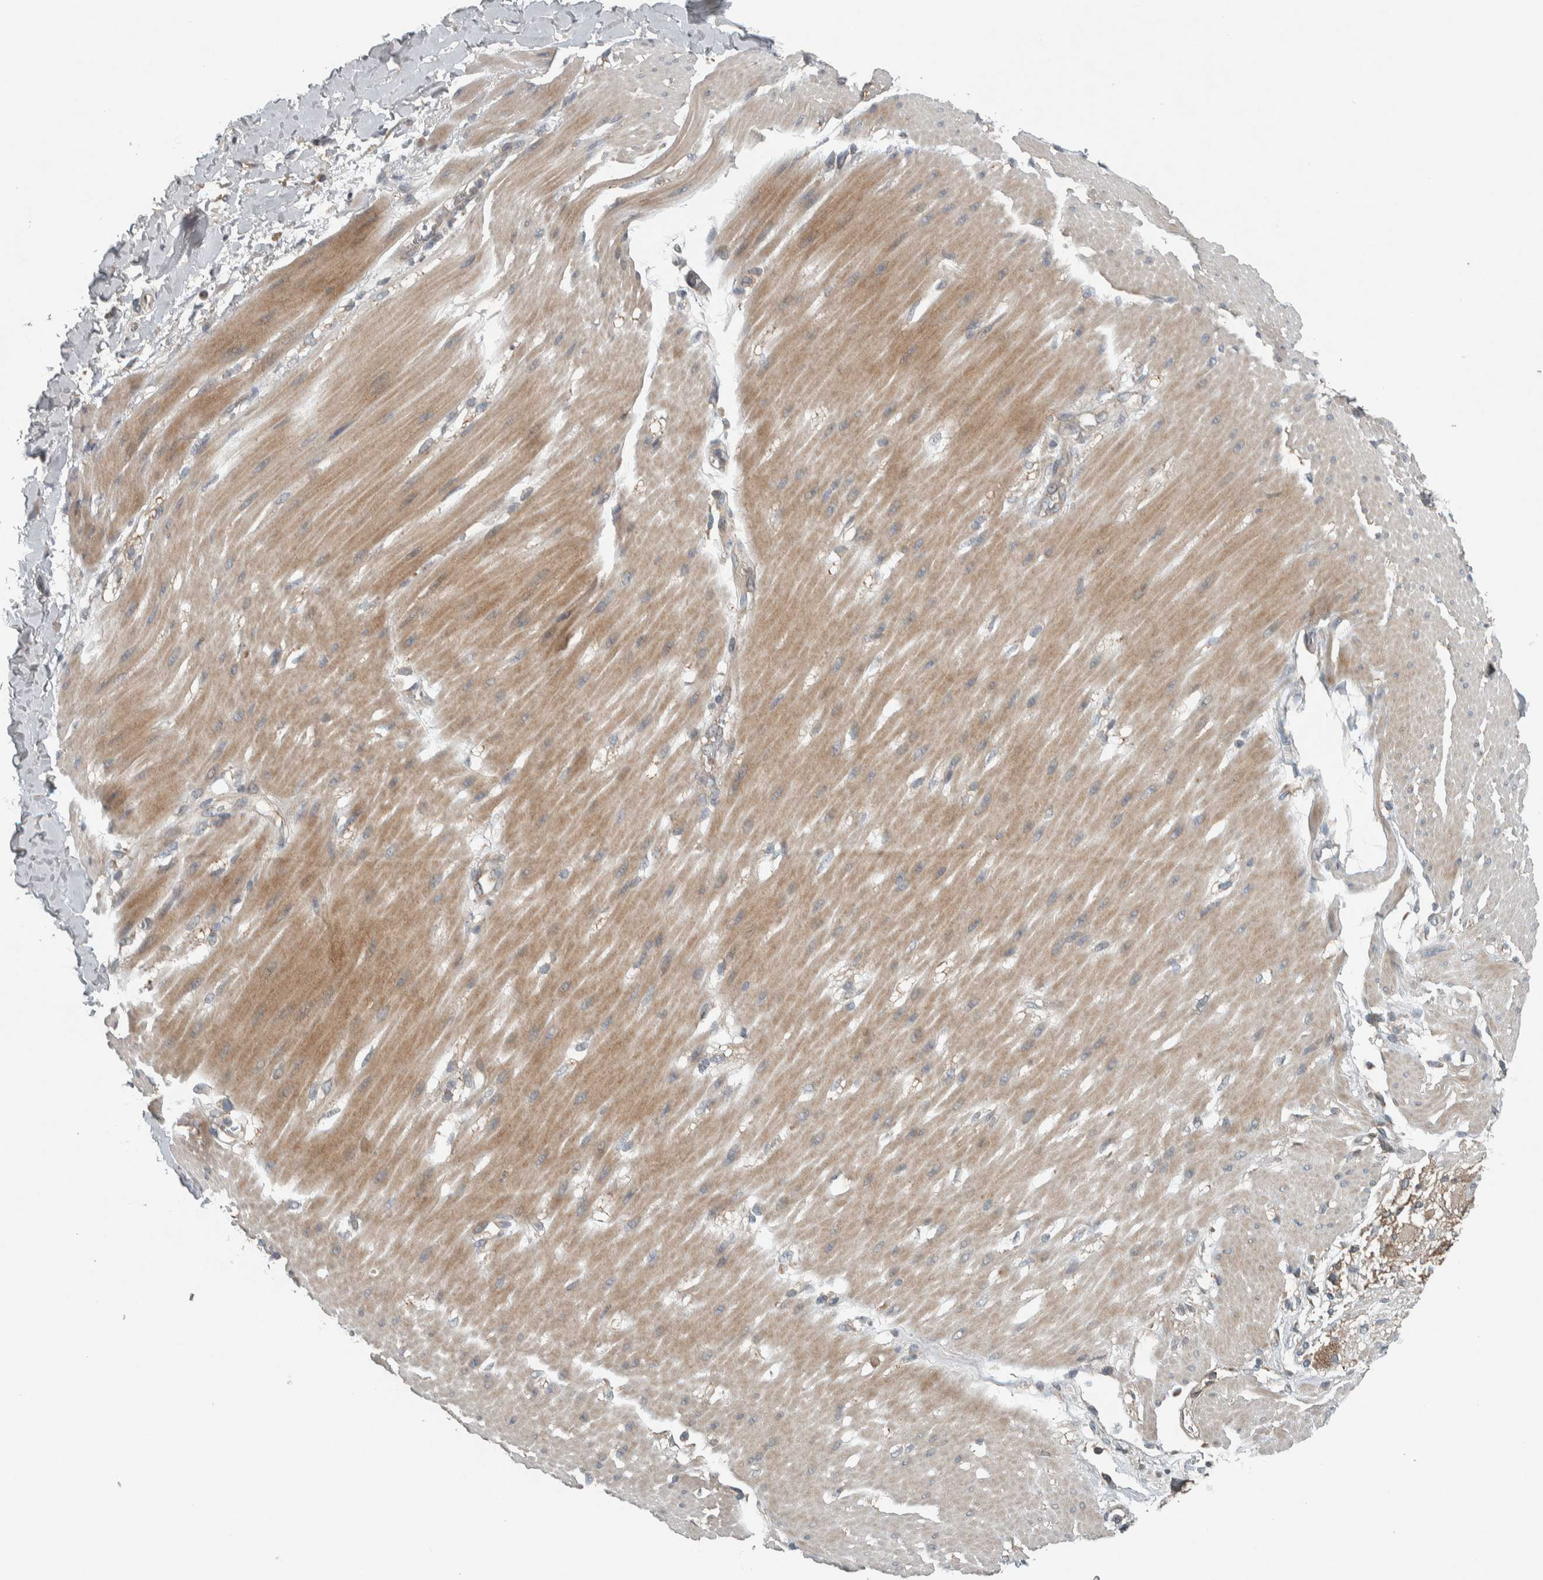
{"staining": {"intensity": "negative", "quantity": "none", "location": "none"}, "tissue": "adipose tissue", "cell_type": "Adipocytes", "image_type": "normal", "snomed": [{"axis": "morphology", "description": "Normal tissue, NOS"}, {"axis": "morphology", "description": "Adenocarcinoma, NOS"}, {"axis": "topography", "description": "Duodenum"}, {"axis": "topography", "description": "Peripheral nerve tissue"}], "caption": "The photomicrograph demonstrates no staining of adipocytes in normal adipose tissue.", "gene": "CLCN2", "patient": {"sex": "female", "age": 60}}